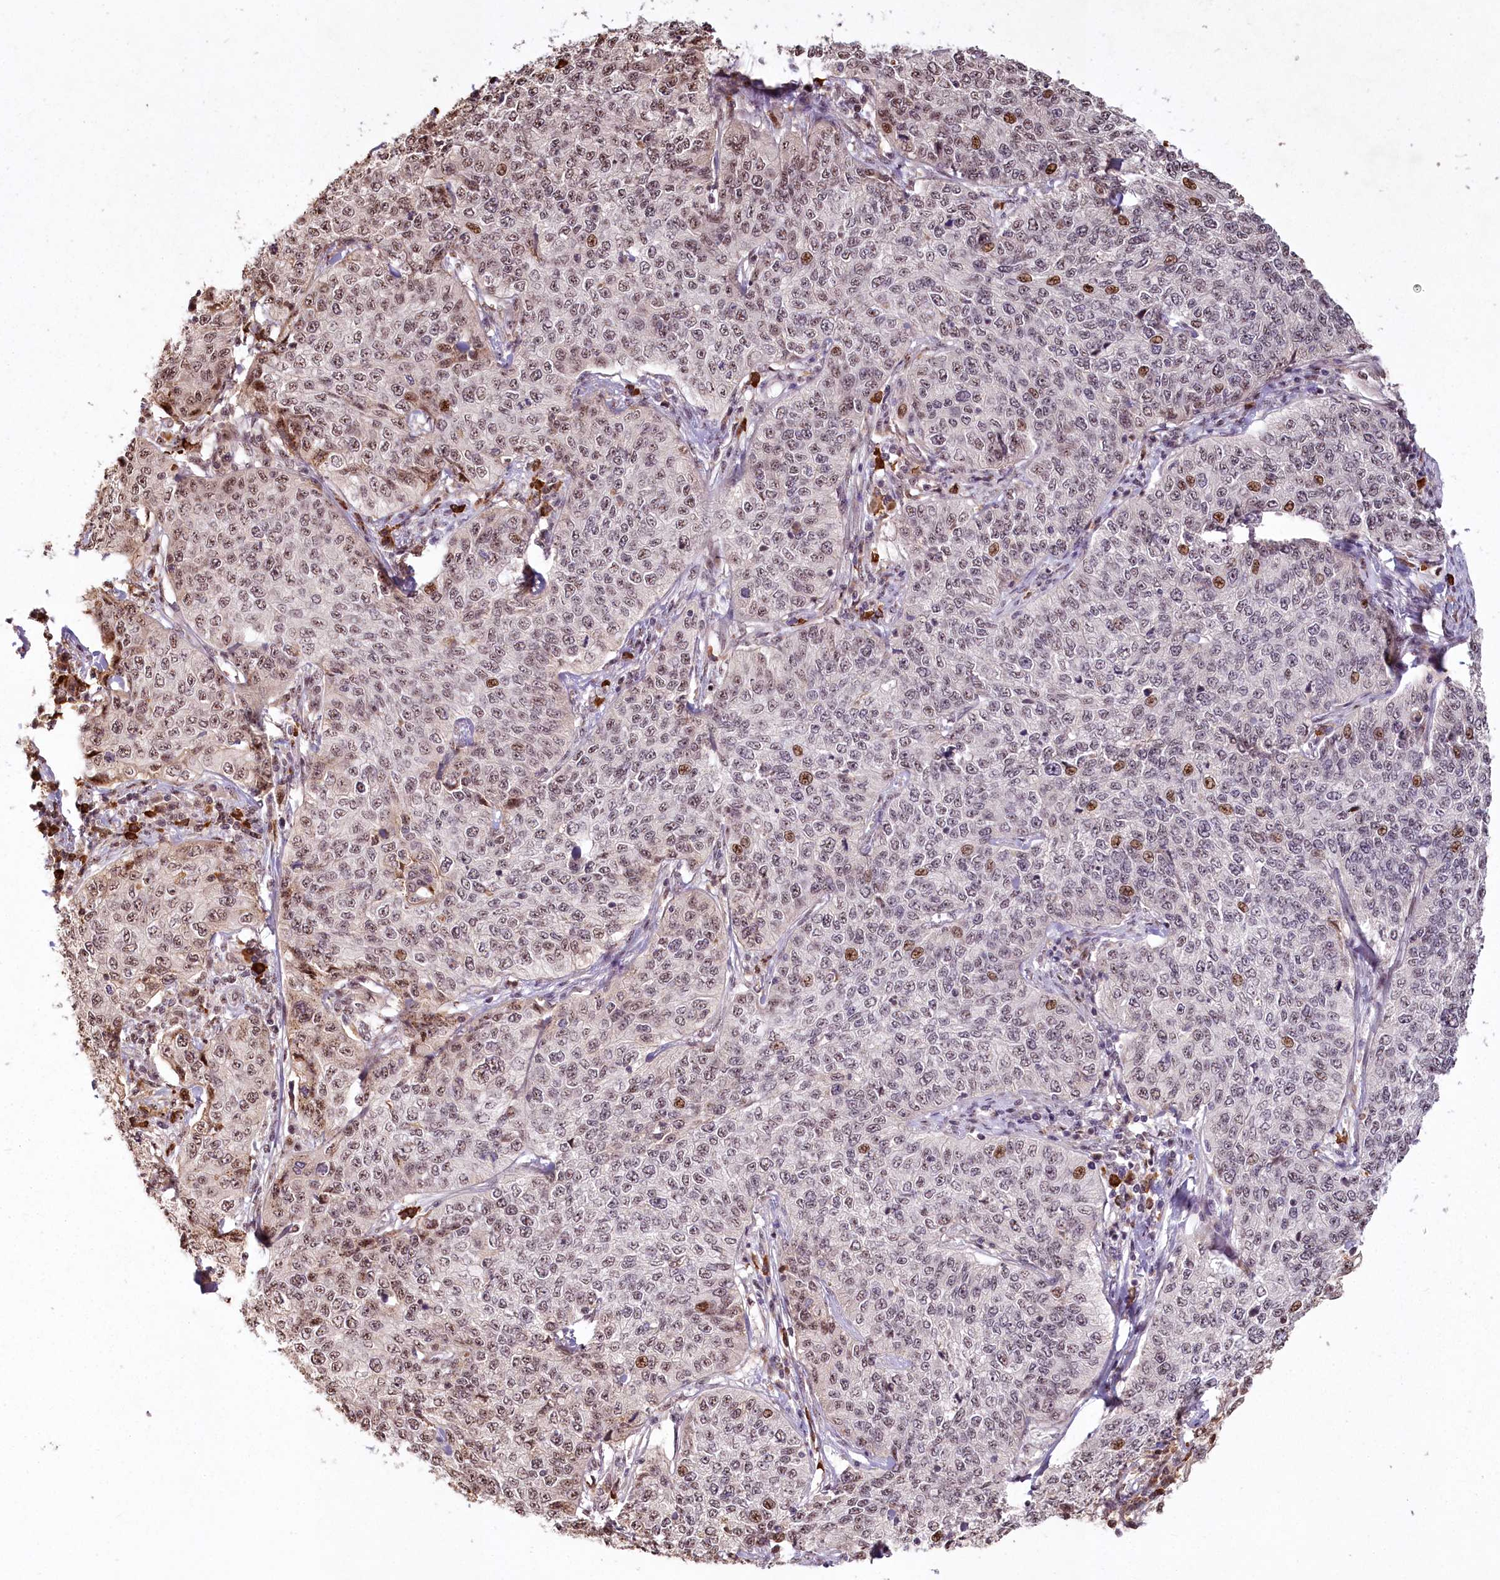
{"staining": {"intensity": "moderate", "quantity": "<25%", "location": "nuclear"}, "tissue": "cervical cancer", "cell_type": "Tumor cells", "image_type": "cancer", "snomed": [{"axis": "morphology", "description": "Squamous cell carcinoma, NOS"}, {"axis": "topography", "description": "Cervix"}], "caption": "IHC of human cervical squamous cell carcinoma exhibits low levels of moderate nuclear staining in about <25% of tumor cells.", "gene": "PYROXD1", "patient": {"sex": "female", "age": 35}}